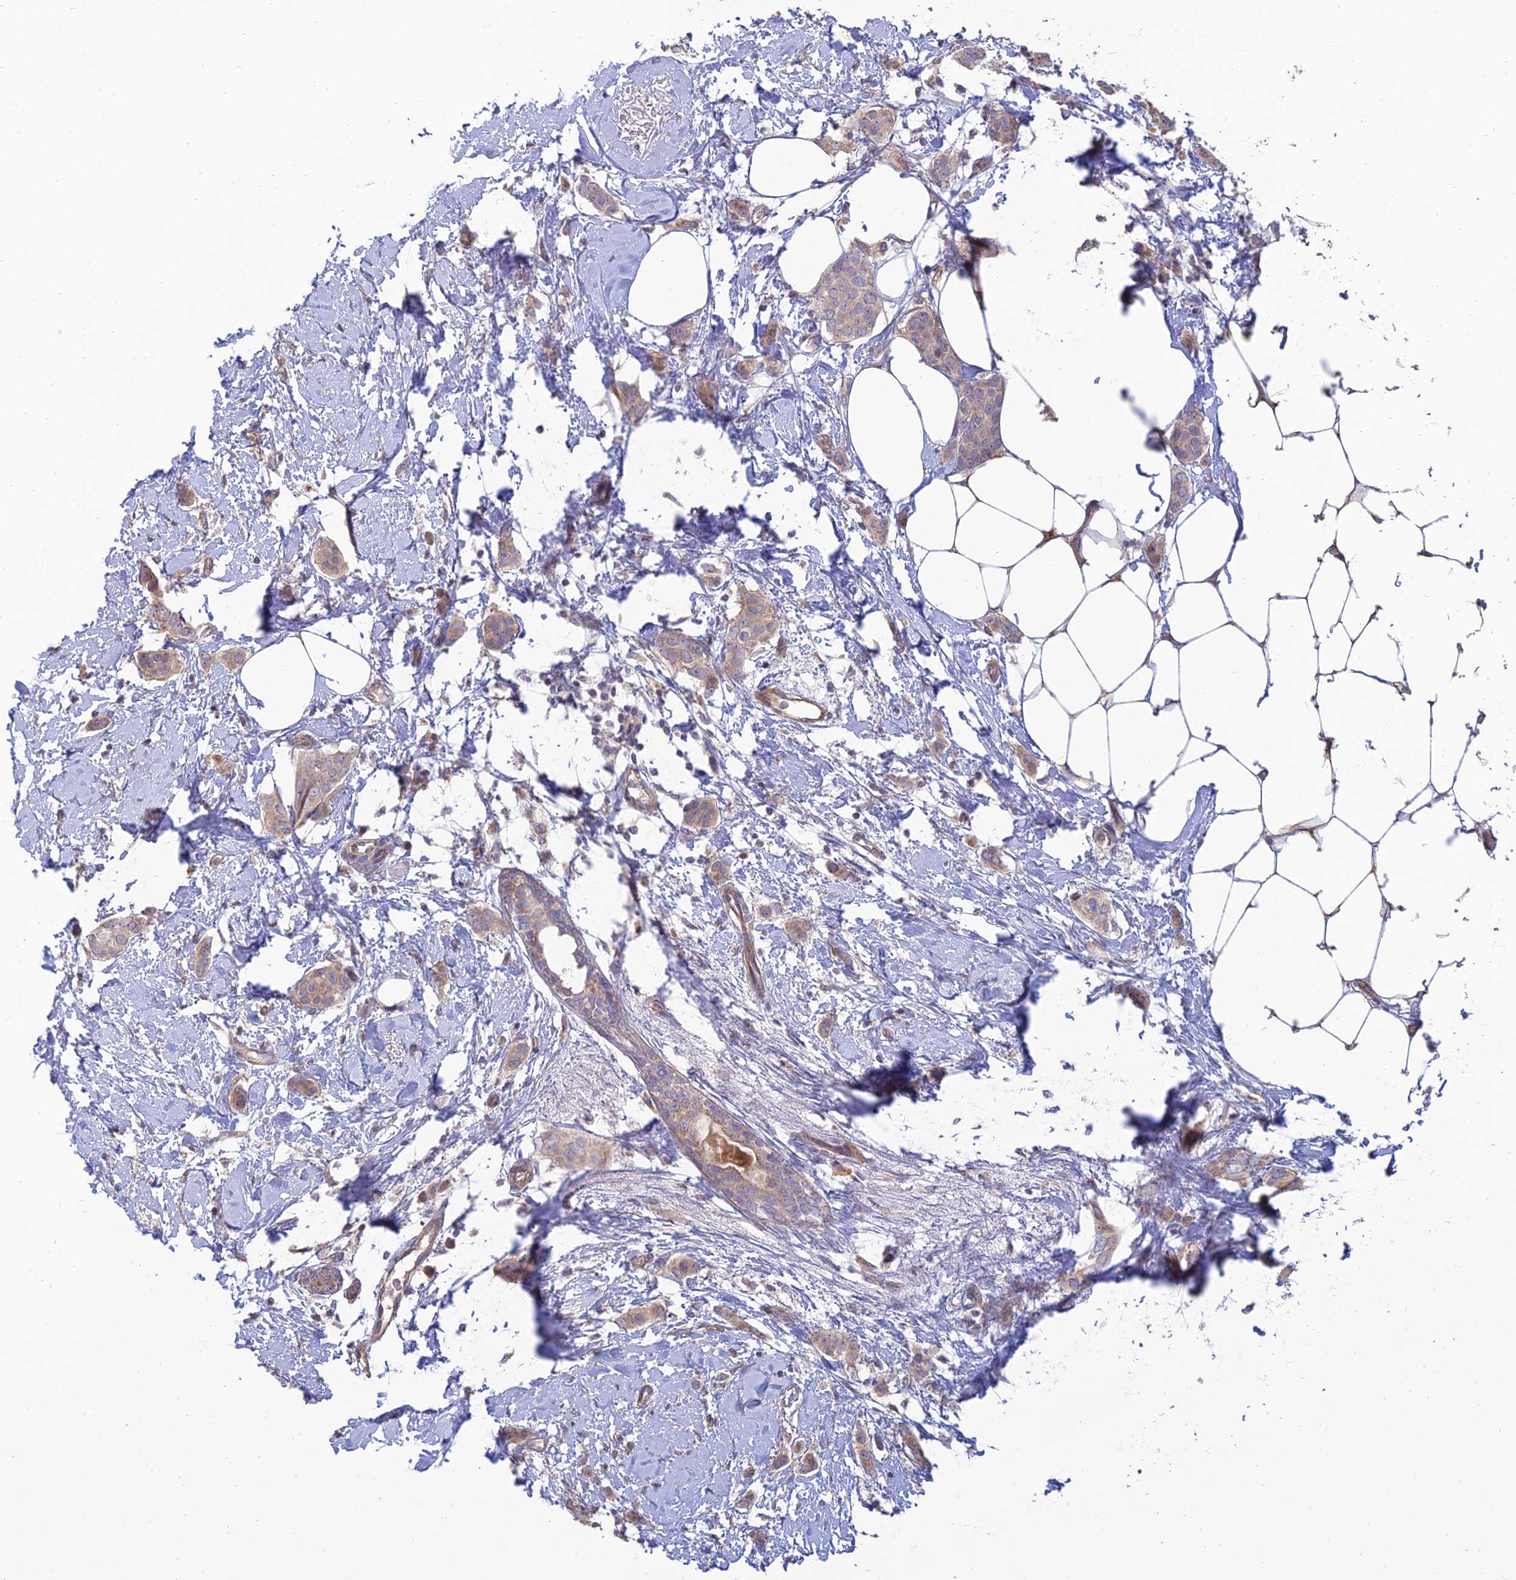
{"staining": {"intensity": "weak", "quantity": "25%-75%", "location": "cytoplasmic/membranous"}, "tissue": "breast cancer", "cell_type": "Tumor cells", "image_type": "cancer", "snomed": [{"axis": "morphology", "description": "Duct carcinoma"}, {"axis": "topography", "description": "Breast"}], "caption": "Protein expression analysis of intraductal carcinoma (breast) shows weak cytoplasmic/membranous staining in about 25%-75% of tumor cells.", "gene": "C3orf20", "patient": {"sex": "female", "age": 72}}